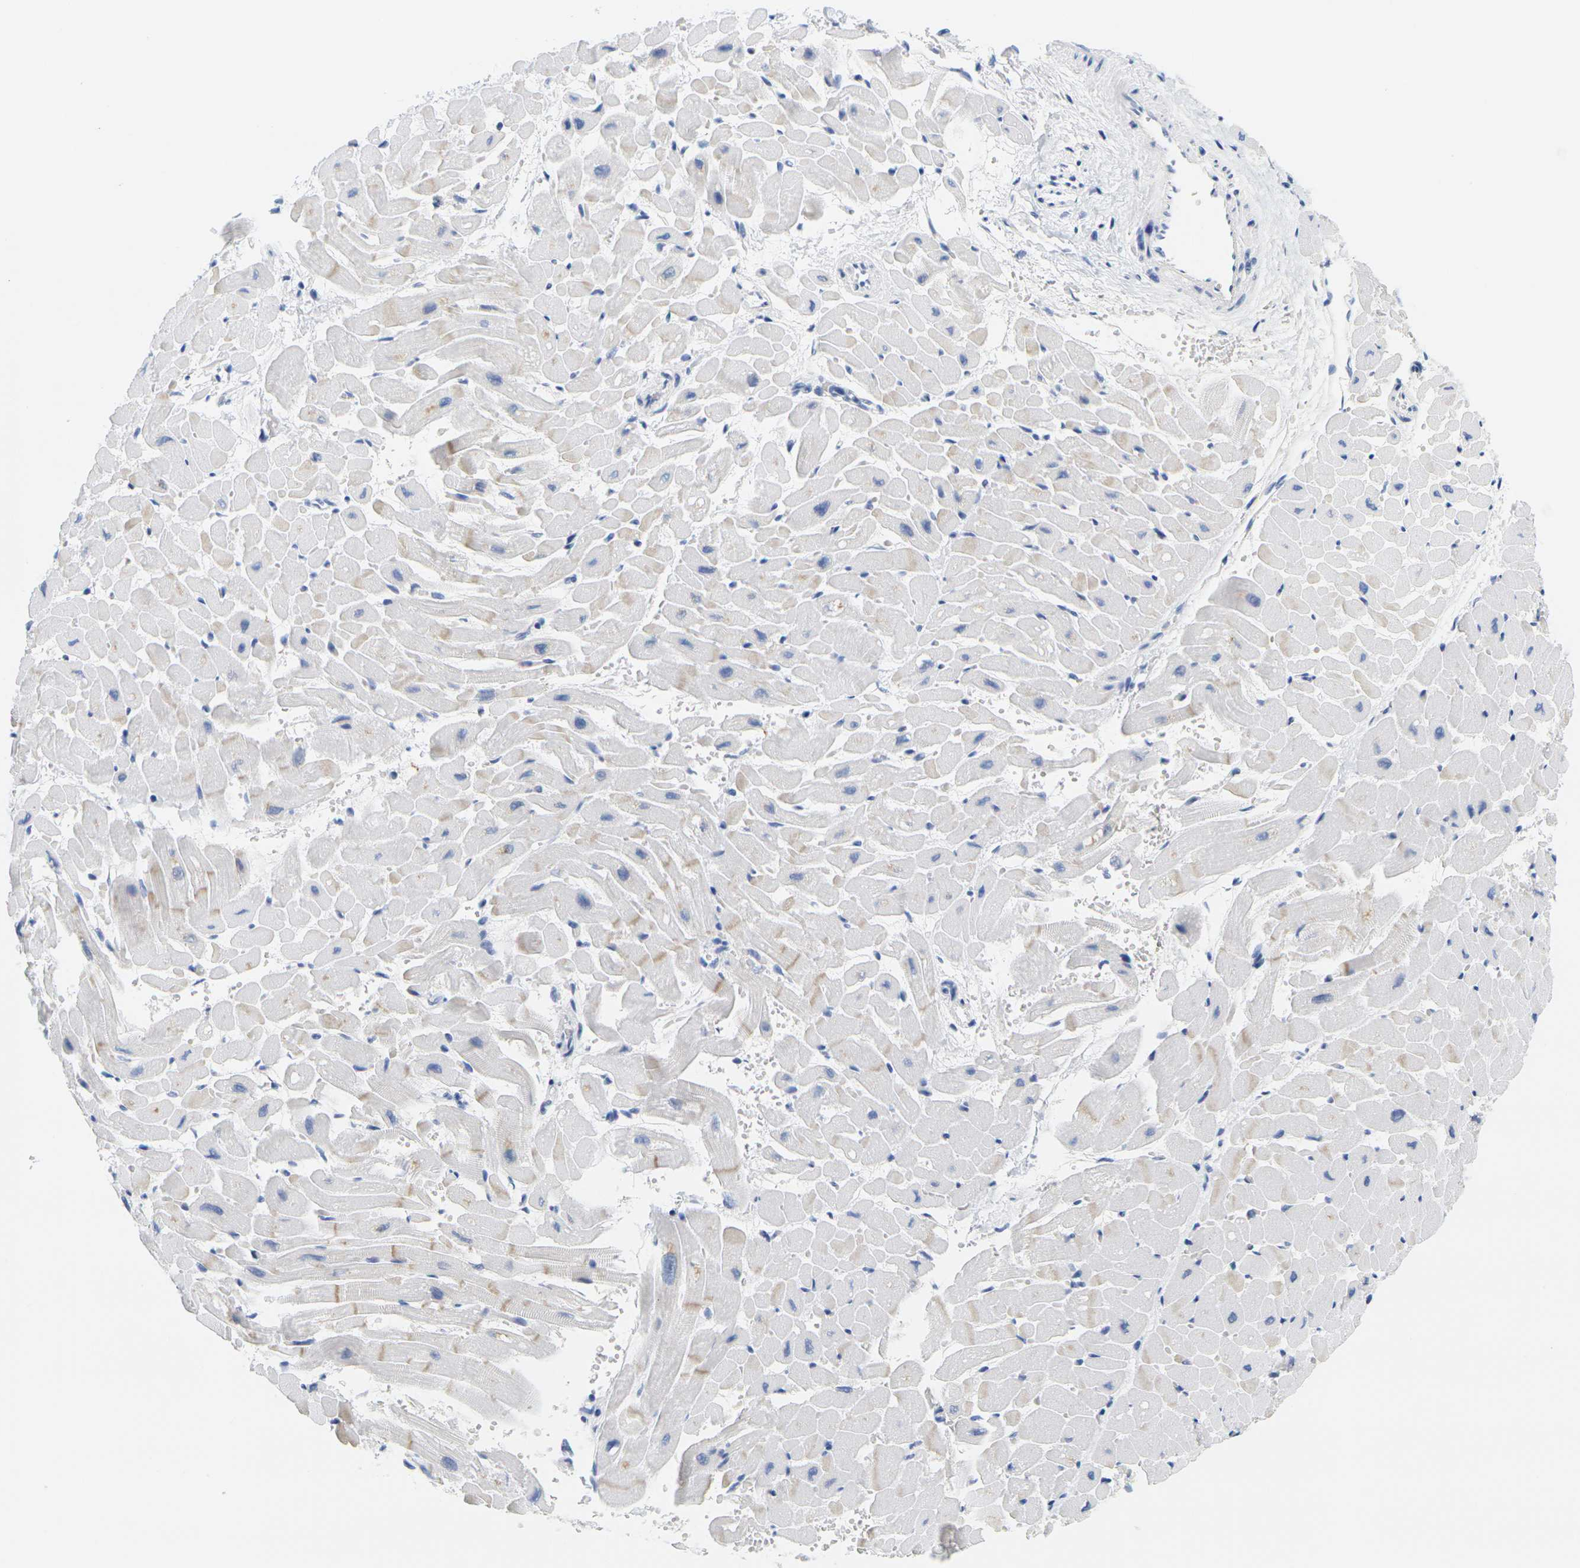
{"staining": {"intensity": "weak", "quantity": "25%-75%", "location": "cytoplasmic/membranous"}, "tissue": "heart muscle", "cell_type": "Cardiomyocytes", "image_type": "normal", "snomed": [{"axis": "morphology", "description": "Normal tissue, NOS"}, {"axis": "topography", "description": "Heart"}], "caption": "High-magnification brightfield microscopy of normal heart muscle stained with DAB (3,3'-diaminobenzidine) (brown) and counterstained with hematoxylin (blue). cardiomyocytes exhibit weak cytoplasmic/membranous staining is appreciated in about25%-75% of cells. Immunohistochemistry (ihc) stains the protein of interest in brown and the nuclei are stained blue.", "gene": "HLA", "patient": {"sex": "male", "age": 45}}